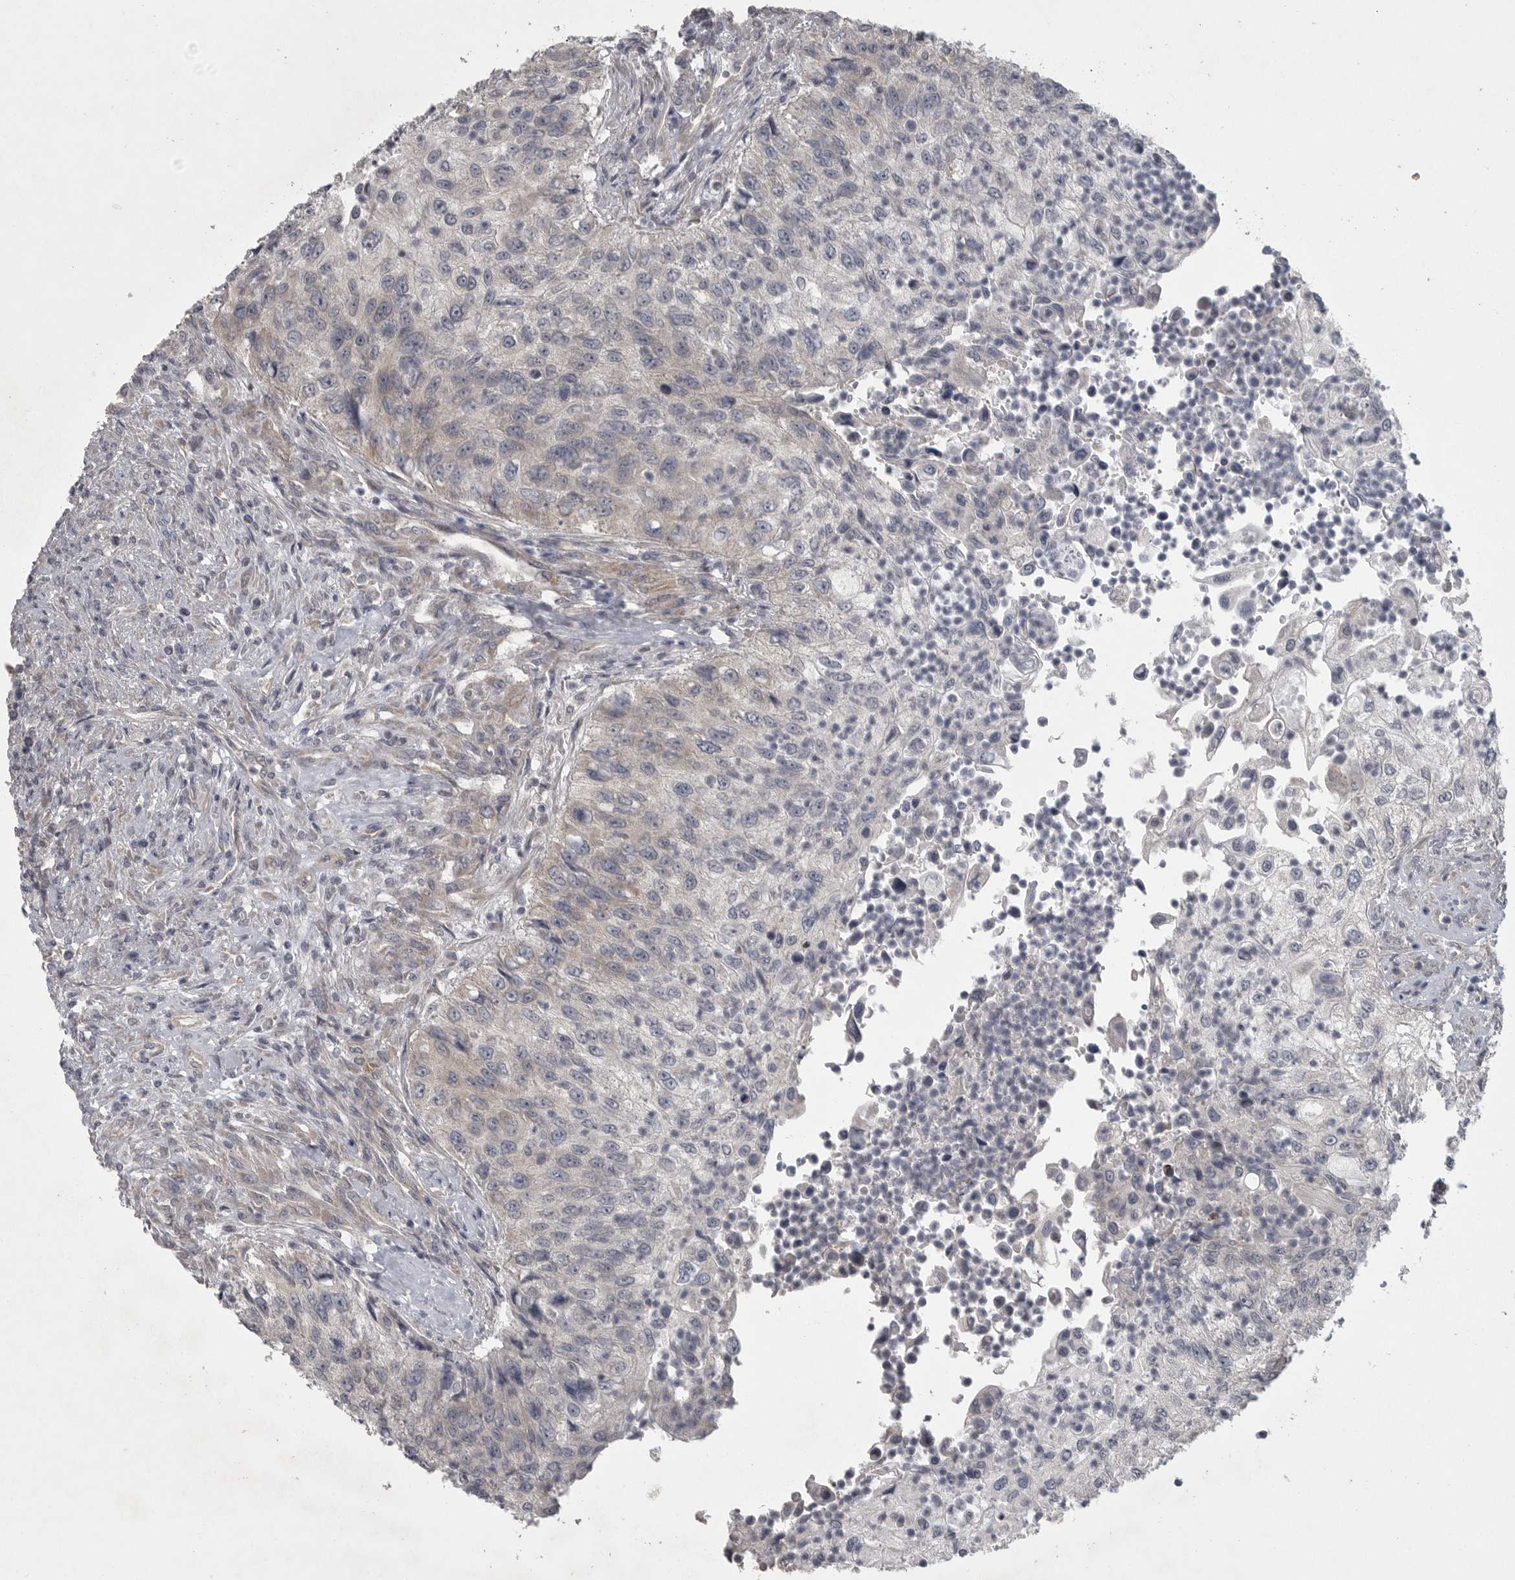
{"staining": {"intensity": "weak", "quantity": "<25%", "location": "cytoplasmic/membranous"}, "tissue": "urothelial cancer", "cell_type": "Tumor cells", "image_type": "cancer", "snomed": [{"axis": "morphology", "description": "Urothelial carcinoma, High grade"}, {"axis": "topography", "description": "Urinary bladder"}], "caption": "Histopathology image shows no protein expression in tumor cells of high-grade urothelial carcinoma tissue.", "gene": "PHF13", "patient": {"sex": "female", "age": 60}}